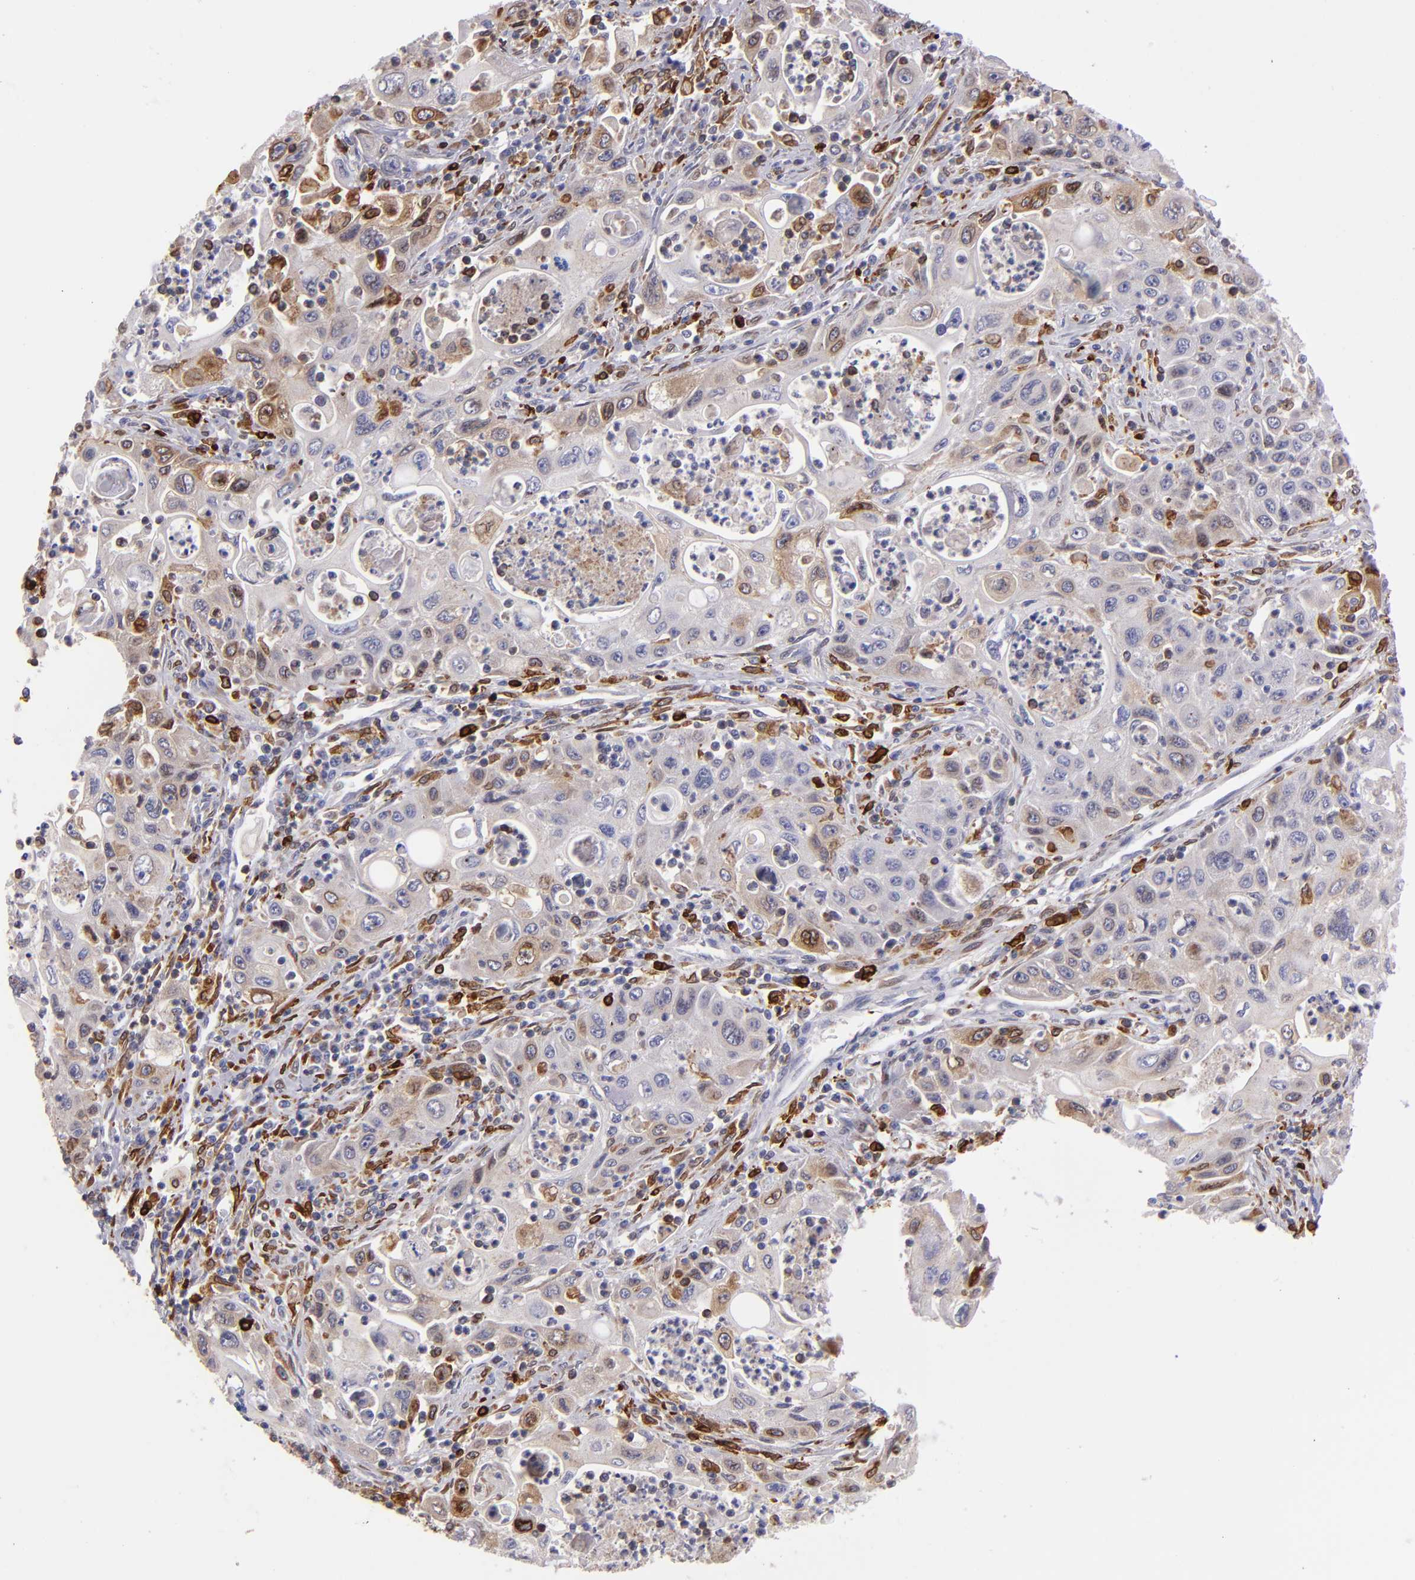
{"staining": {"intensity": "weak", "quantity": "25%-75%", "location": "cytoplasmic/membranous"}, "tissue": "pancreatic cancer", "cell_type": "Tumor cells", "image_type": "cancer", "snomed": [{"axis": "morphology", "description": "Adenocarcinoma, NOS"}, {"axis": "topography", "description": "Pancreas"}], "caption": "Pancreatic adenocarcinoma stained with IHC displays weak cytoplasmic/membranous staining in about 25%-75% of tumor cells.", "gene": "PTGS1", "patient": {"sex": "male", "age": 70}}